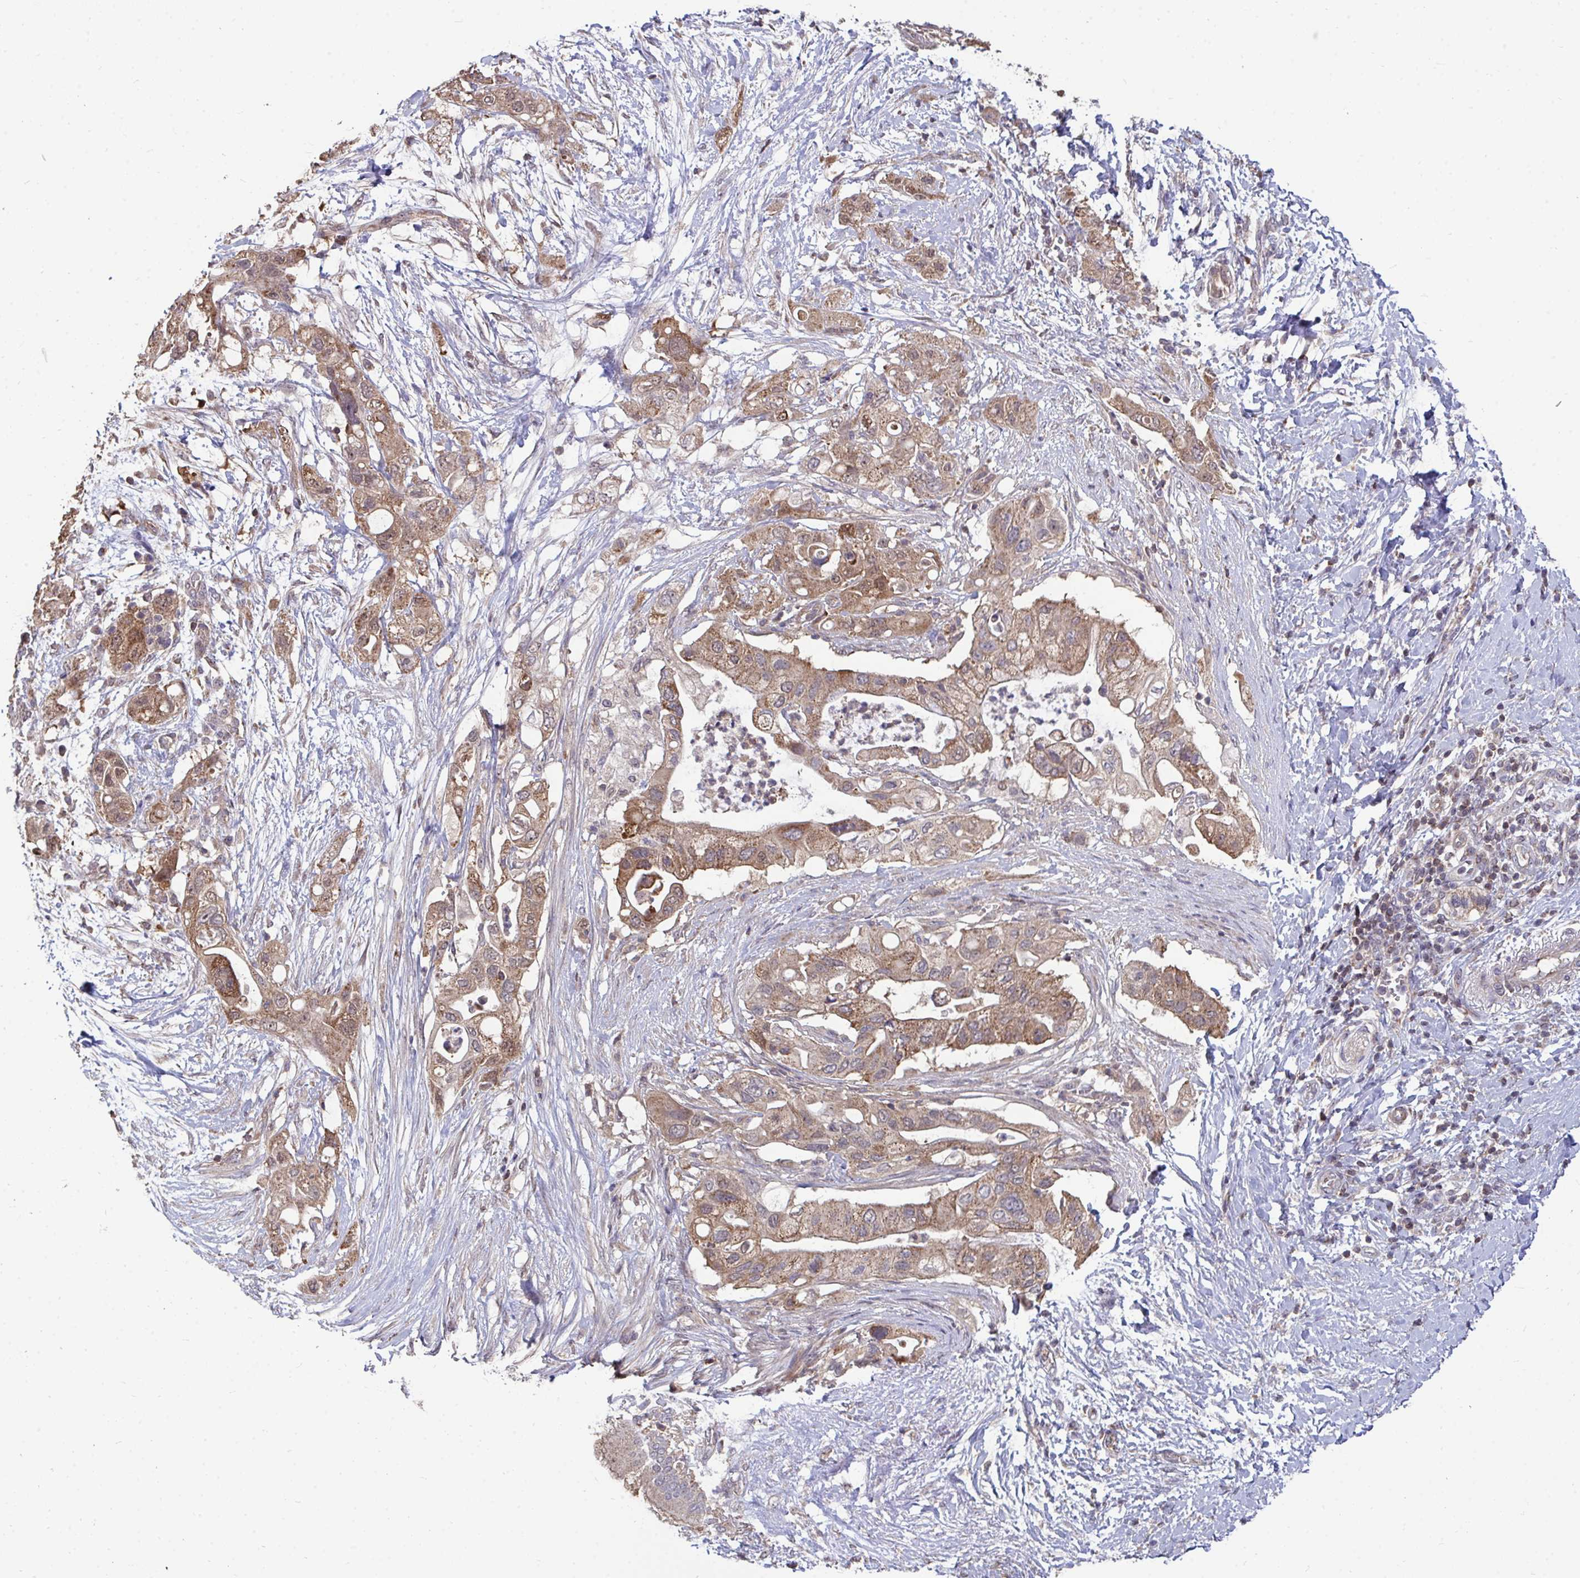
{"staining": {"intensity": "moderate", "quantity": ">75%", "location": "cytoplasmic/membranous"}, "tissue": "pancreatic cancer", "cell_type": "Tumor cells", "image_type": "cancer", "snomed": [{"axis": "morphology", "description": "Adenocarcinoma, NOS"}, {"axis": "topography", "description": "Pancreas"}], "caption": "DAB immunohistochemical staining of pancreatic cancer (adenocarcinoma) displays moderate cytoplasmic/membranous protein expression in approximately >75% of tumor cells.", "gene": "DNAJA2", "patient": {"sex": "female", "age": 72}}